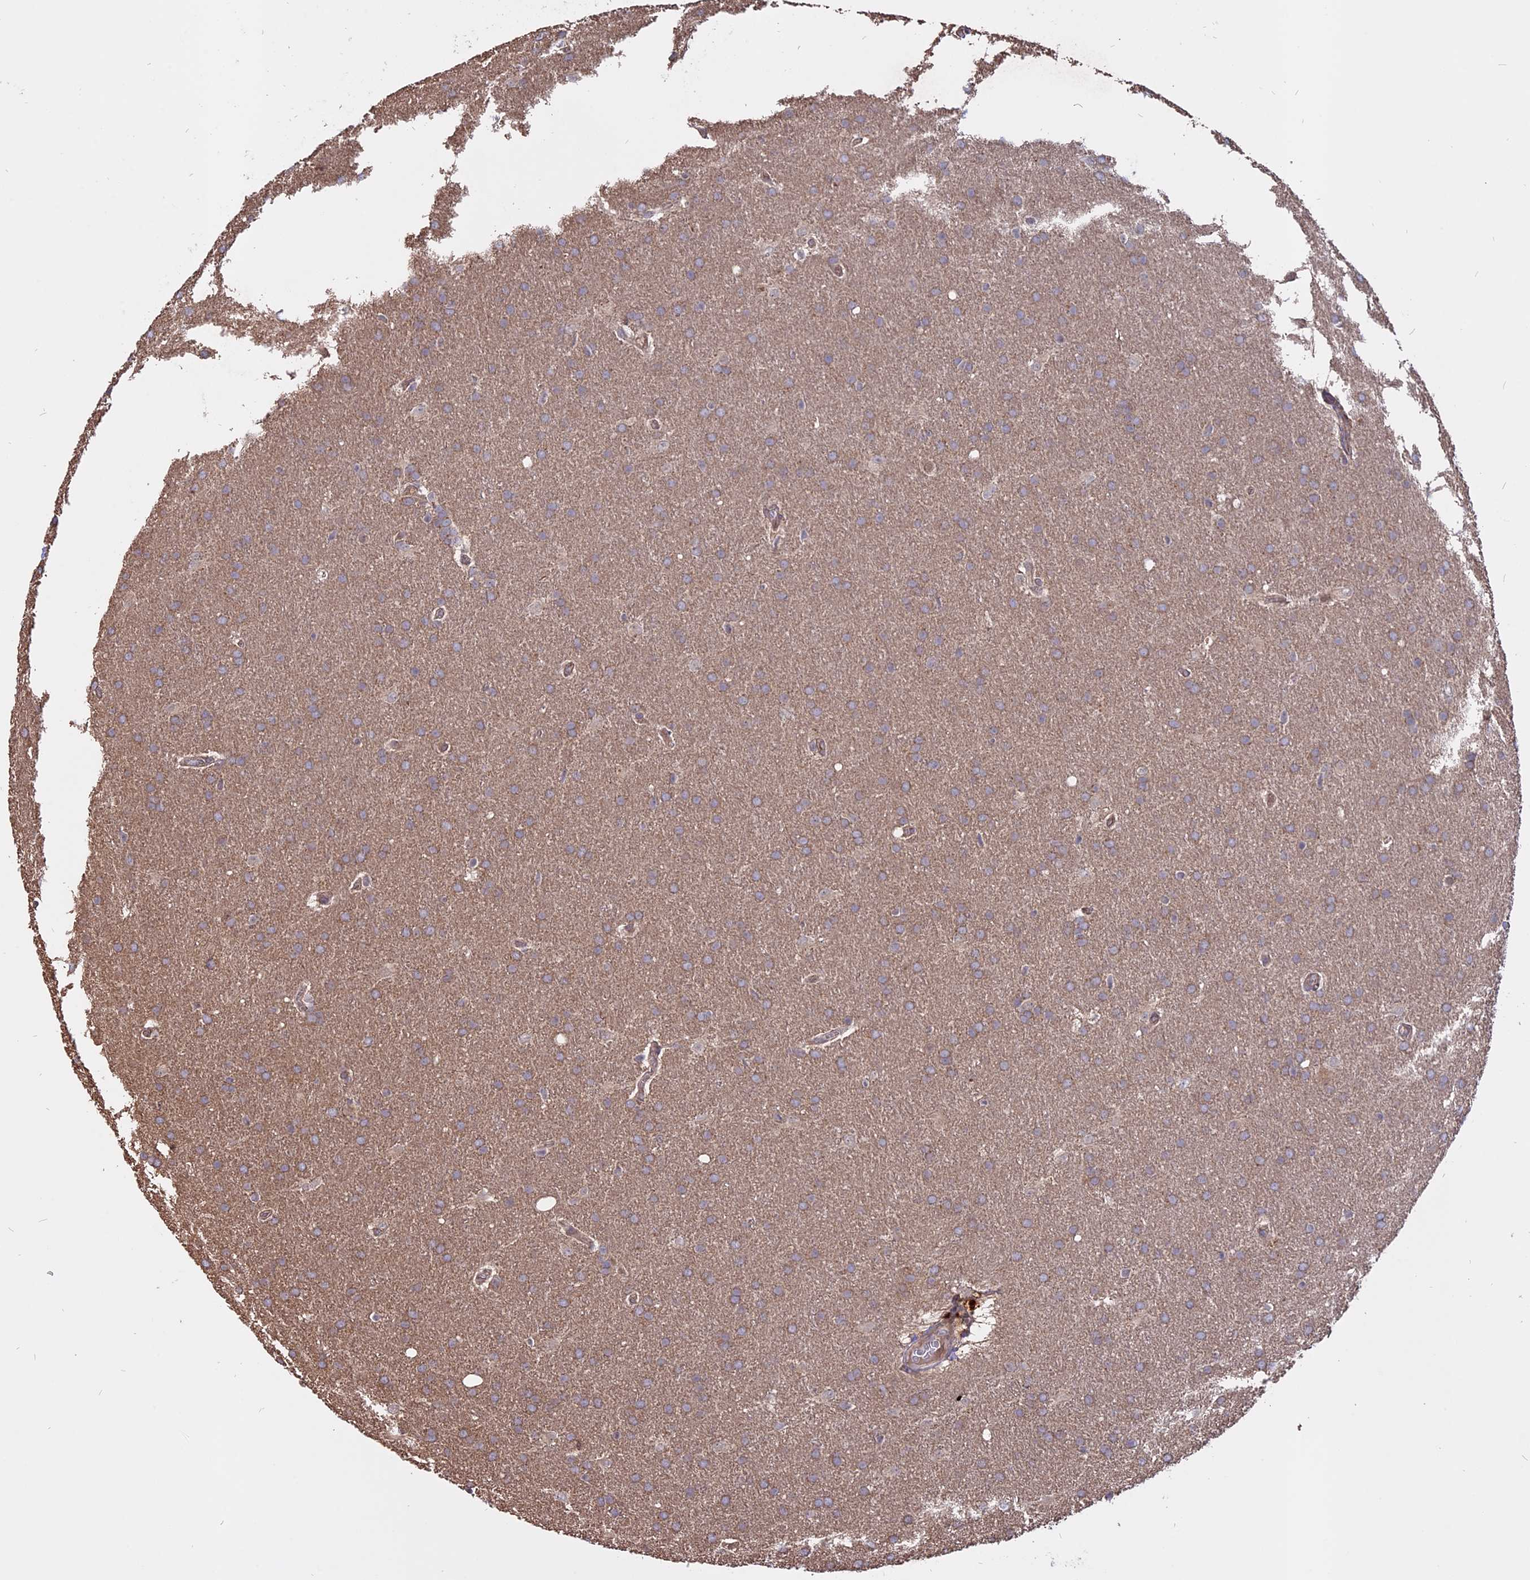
{"staining": {"intensity": "weak", "quantity": ">75%", "location": "cytoplasmic/membranous"}, "tissue": "glioma", "cell_type": "Tumor cells", "image_type": "cancer", "snomed": [{"axis": "morphology", "description": "Glioma, malignant, Low grade"}, {"axis": "topography", "description": "Brain"}], "caption": "Low-grade glioma (malignant) tissue demonstrates weak cytoplasmic/membranous expression in approximately >75% of tumor cells, visualized by immunohistochemistry.", "gene": "CARMIL2", "patient": {"sex": "female", "age": 32}}